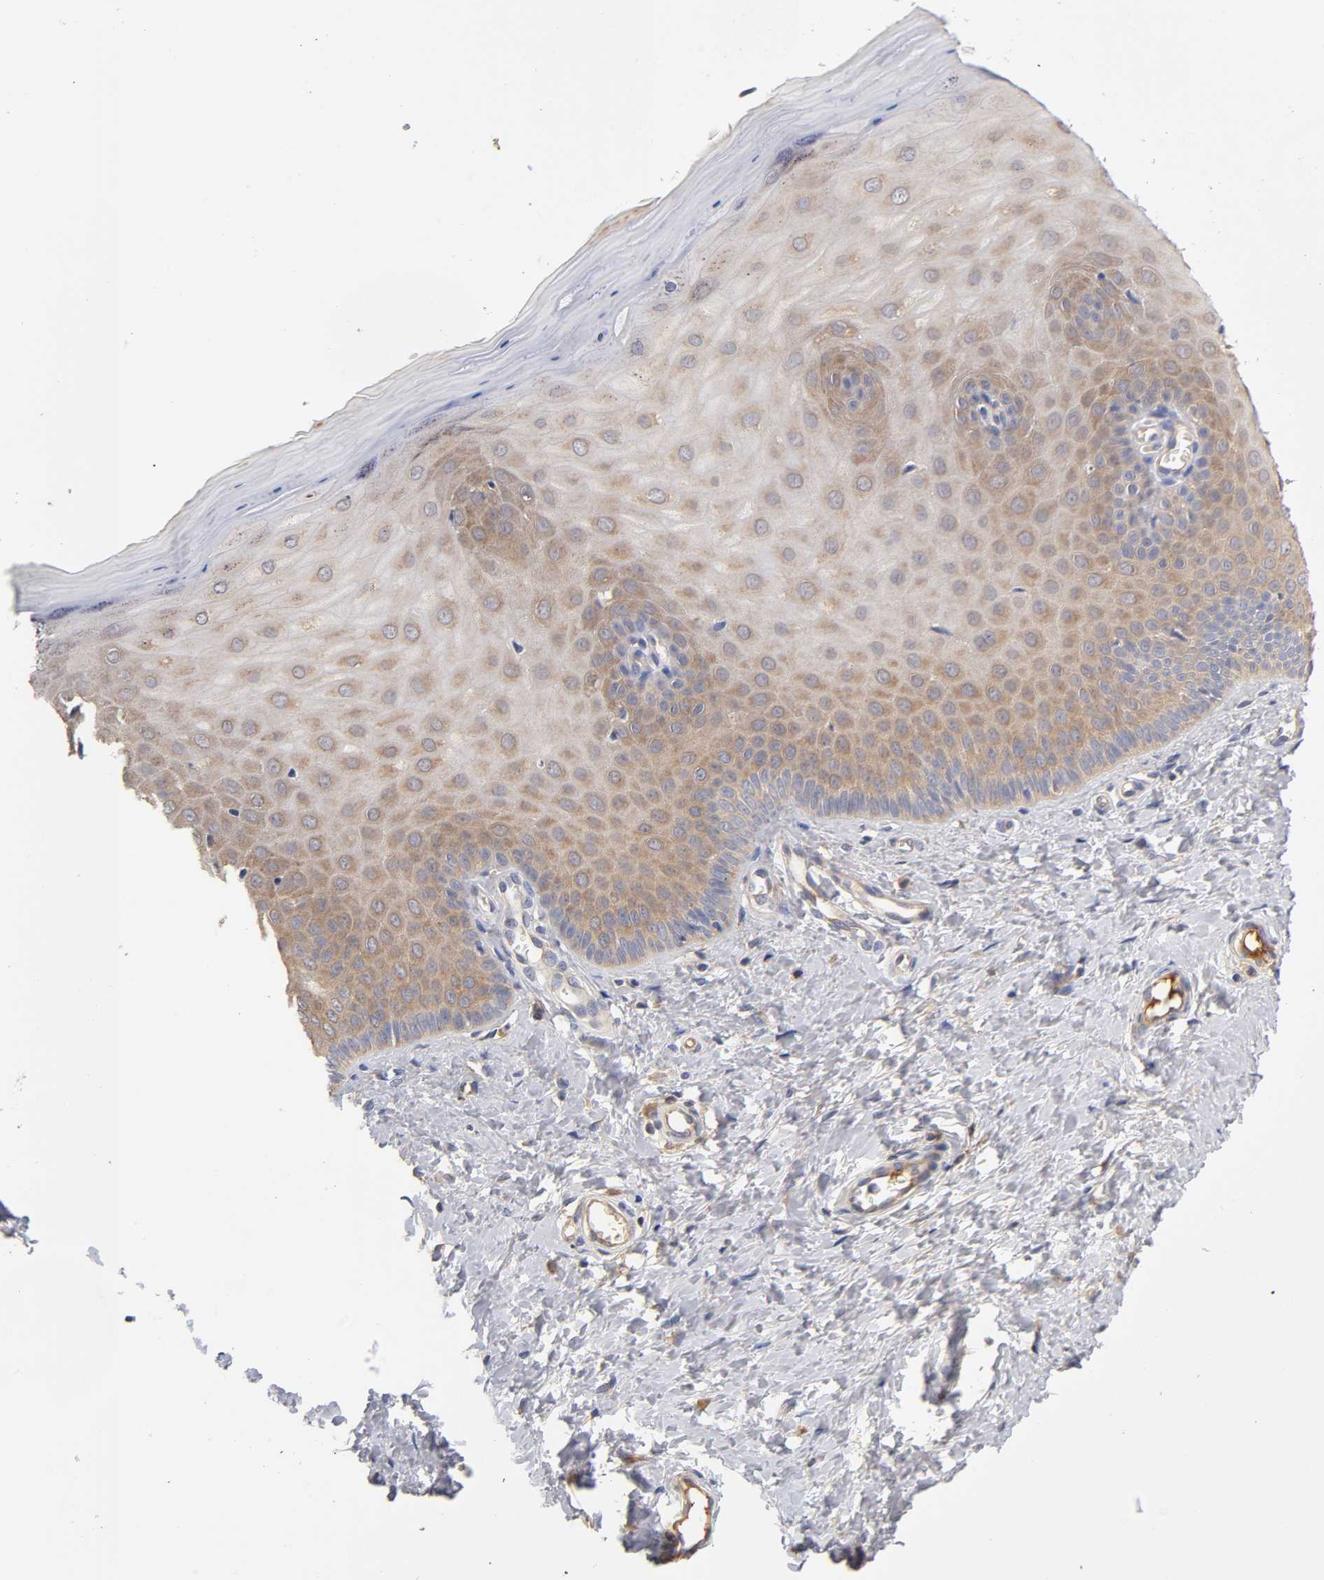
{"staining": {"intensity": "moderate", "quantity": ">75%", "location": "cytoplasmic/membranous"}, "tissue": "cervix", "cell_type": "Glandular cells", "image_type": "normal", "snomed": [{"axis": "morphology", "description": "Normal tissue, NOS"}, {"axis": "topography", "description": "Cervix"}], "caption": "Brown immunohistochemical staining in benign cervix shows moderate cytoplasmic/membranous positivity in about >75% of glandular cells.", "gene": "RPS29", "patient": {"sex": "female", "age": 55}}